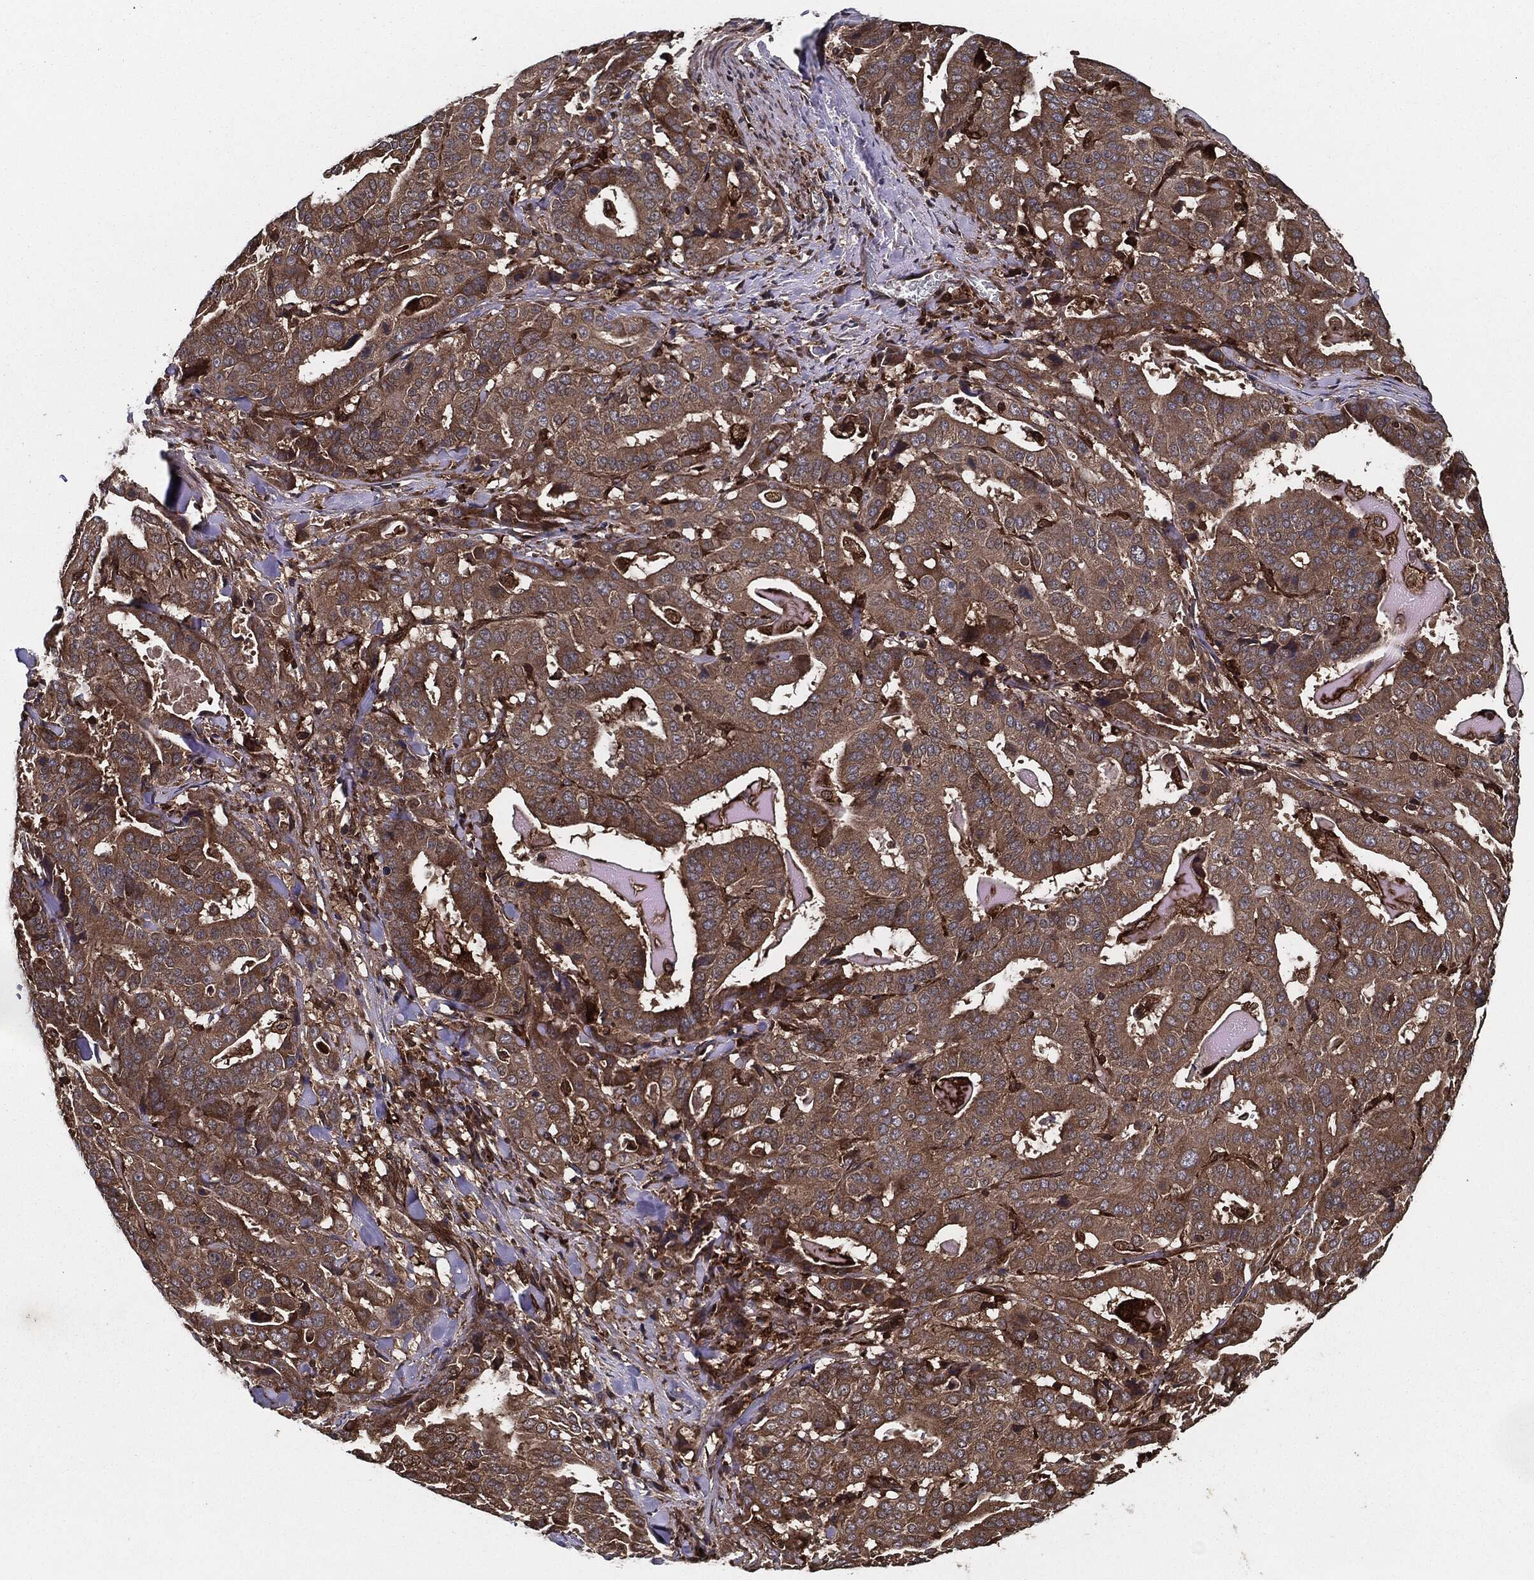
{"staining": {"intensity": "strong", "quantity": ">75%", "location": "cytoplasmic/membranous"}, "tissue": "stomach cancer", "cell_type": "Tumor cells", "image_type": "cancer", "snomed": [{"axis": "morphology", "description": "Adenocarcinoma, NOS"}, {"axis": "topography", "description": "Stomach"}], "caption": "IHC of stomach adenocarcinoma shows high levels of strong cytoplasmic/membranous expression in approximately >75% of tumor cells.", "gene": "RAP1GDS1", "patient": {"sex": "male", "age": 48}}